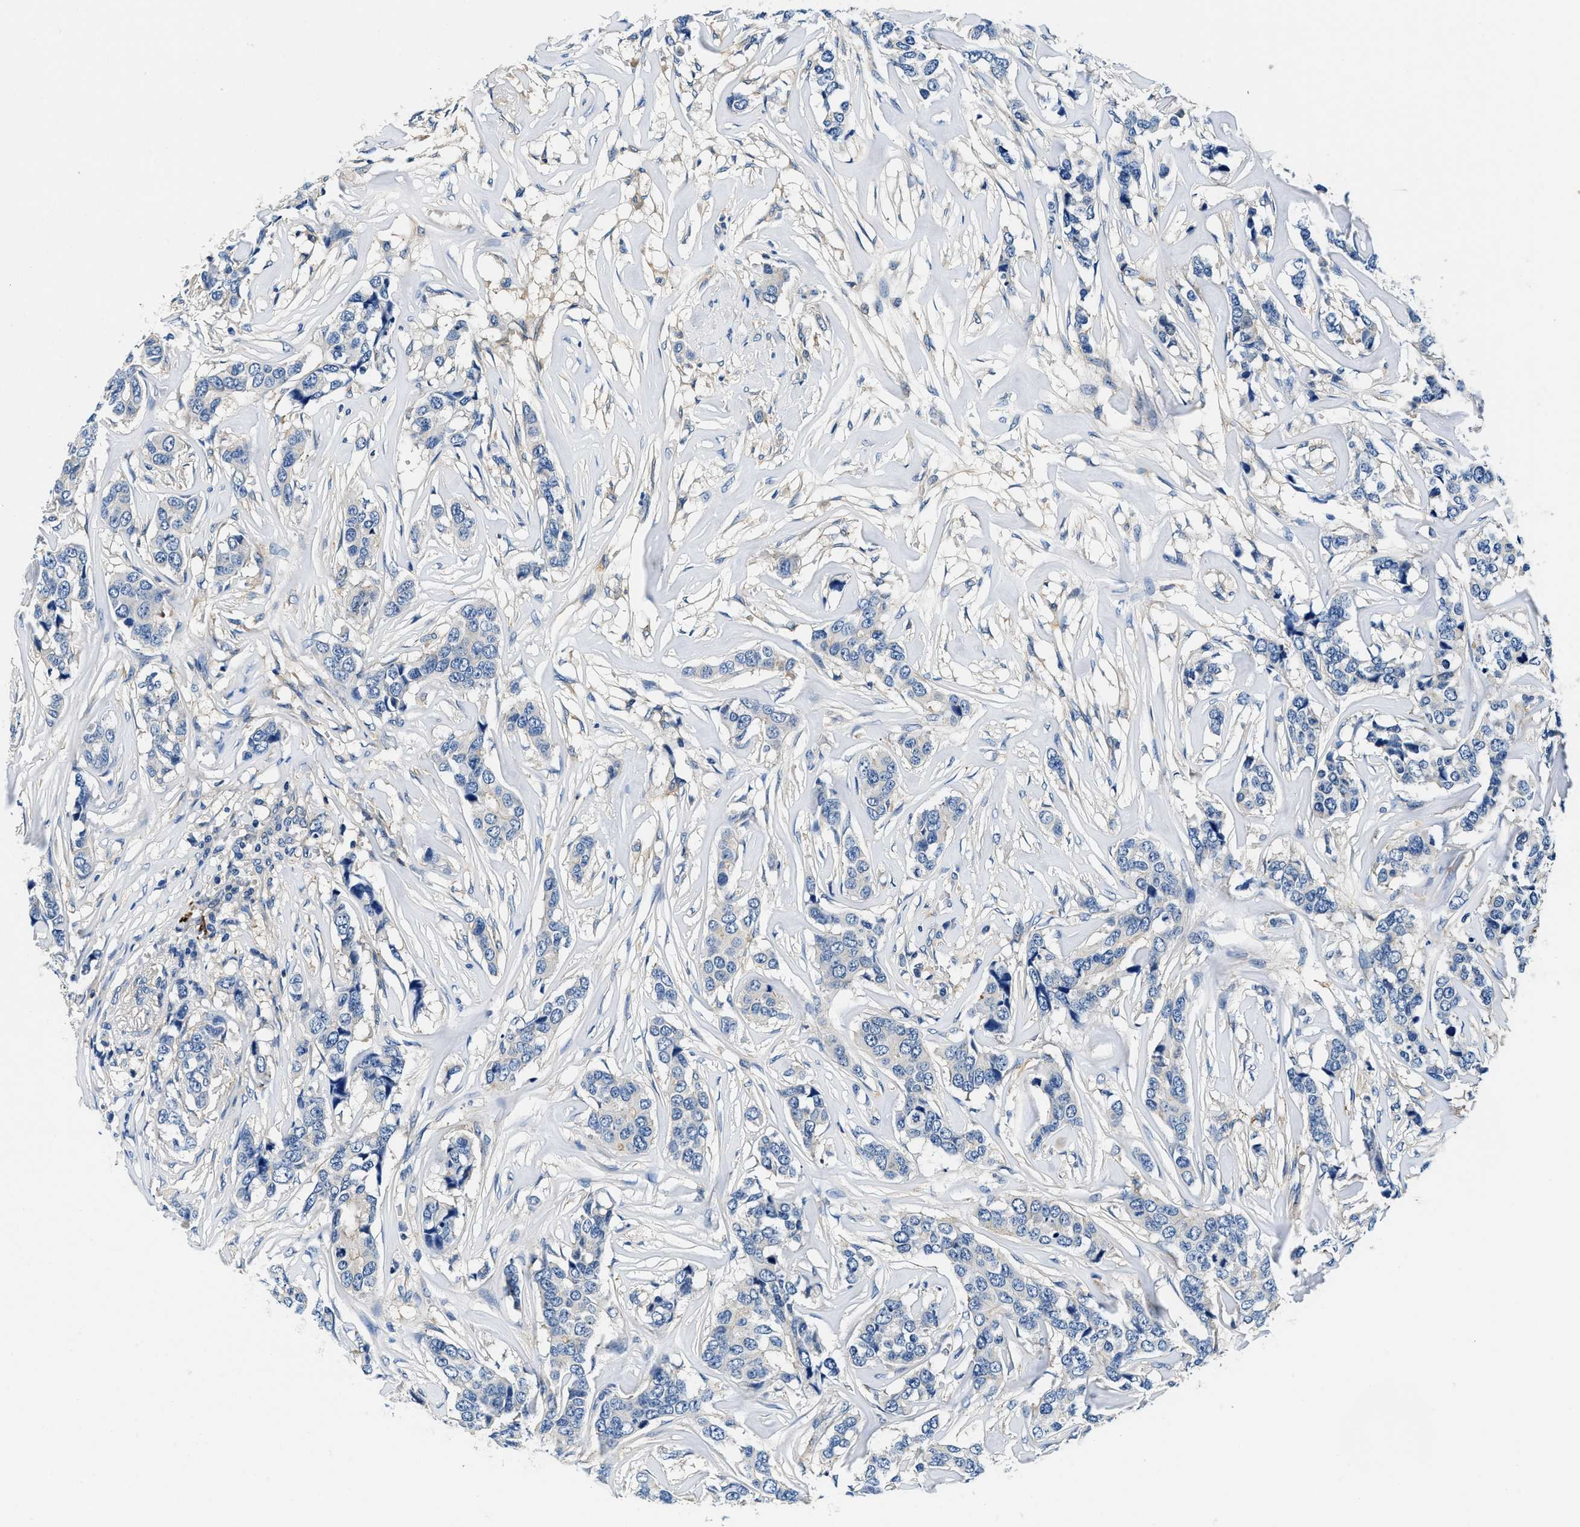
{"staining": {"intensity": "negative", "quantity": "none", "location": "none"}, "tissue": "breast cancer", "cell_type": "Tumor cells", "image_type": "cancer", "snomed": [{"axis": "morphology", "description": "Lobular carcinoma"}, {"axis": "topography", "description": "Breast"}], "caption": "Tumor cells show no significant protein expression in breast cancer (lobular carcinoma).", "gene": "ZFAND3", "patient": {"sex": "female", "age": 59}}